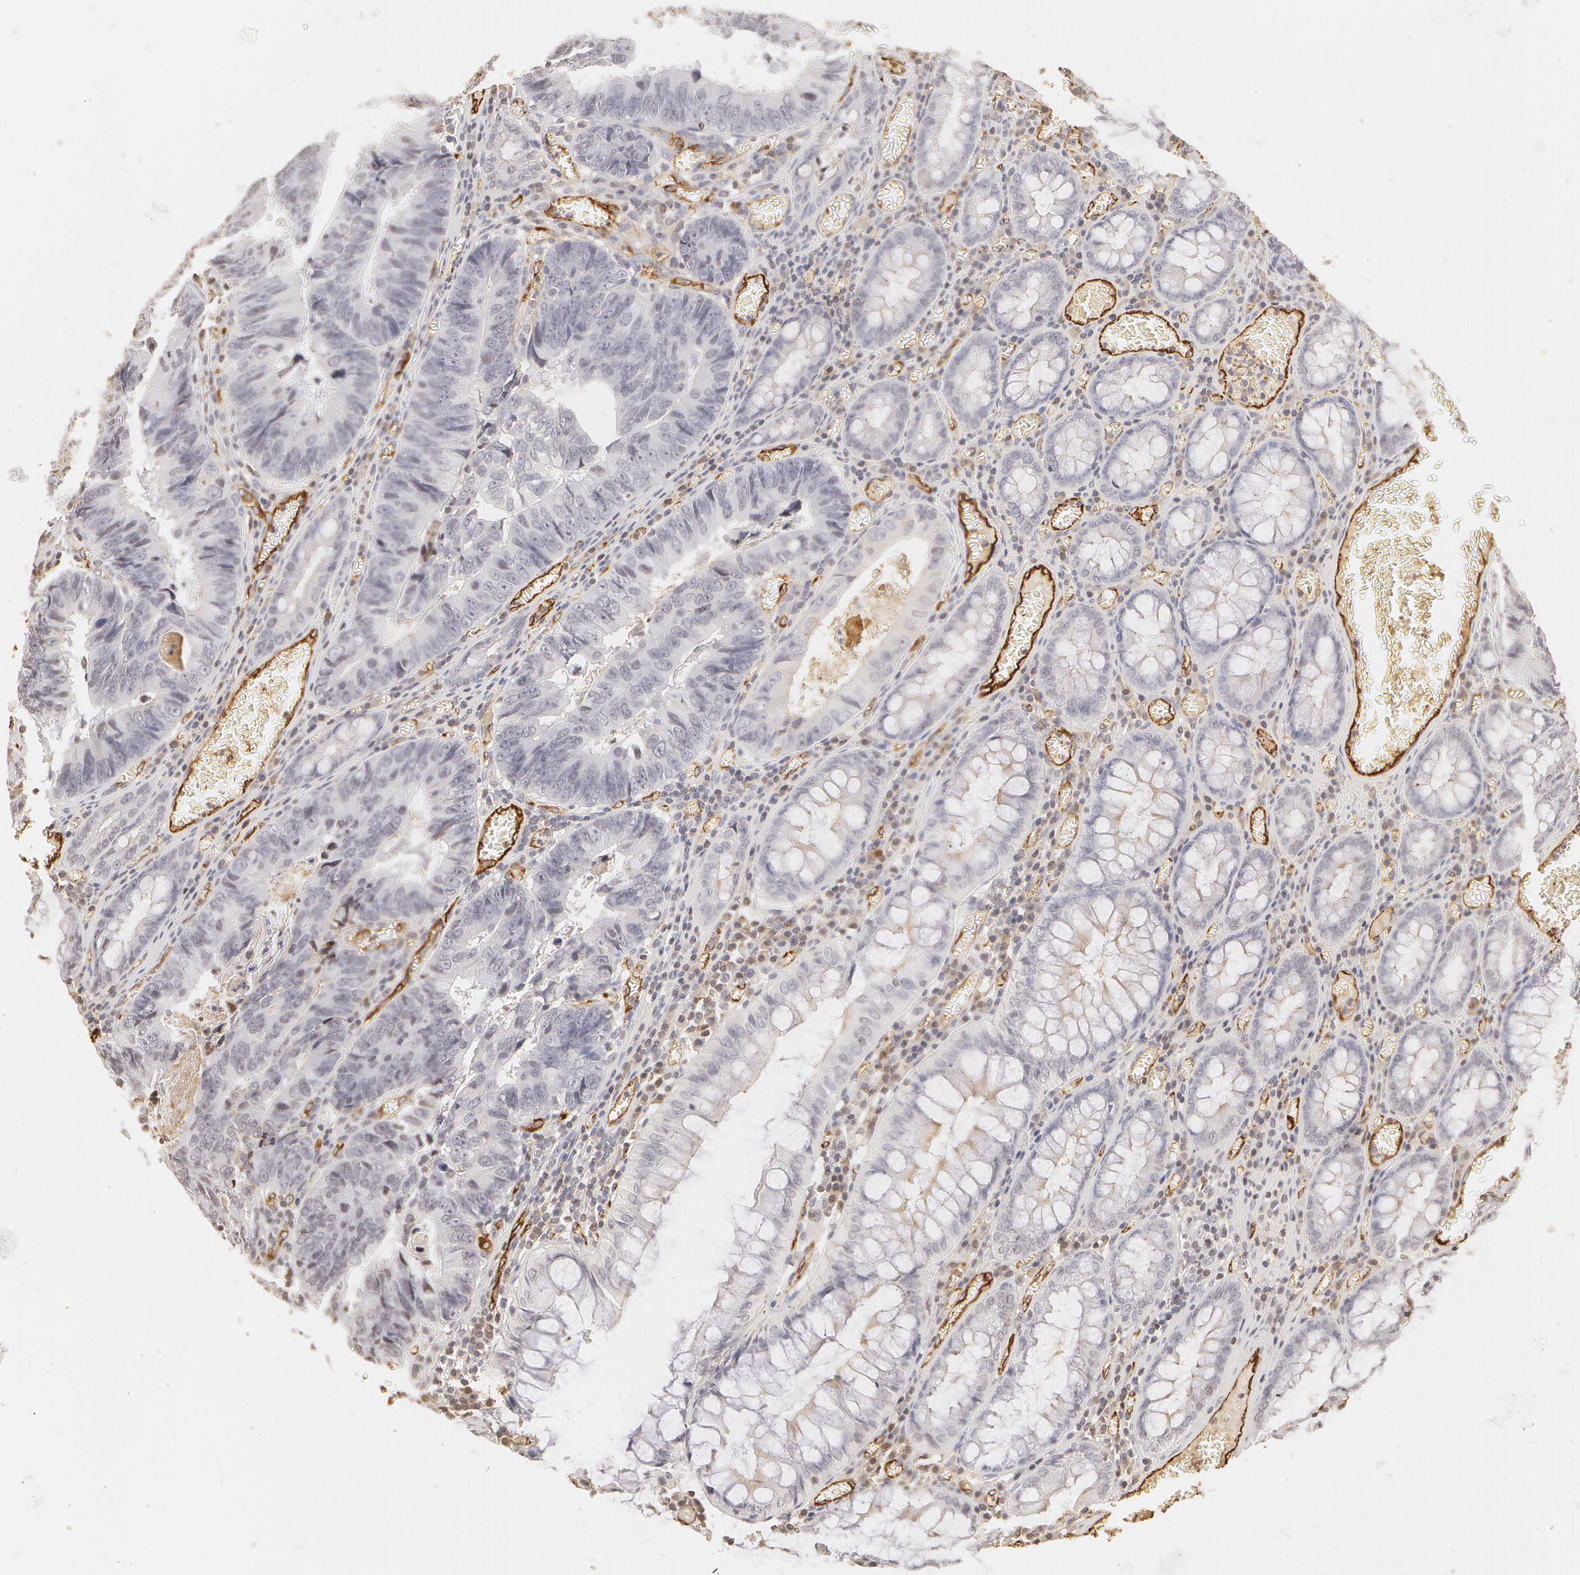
{"staining": {"intensity": "negative", "quantity": "none", "location": "none"}, "tissue": "colorectal cancer", "cell_type": "Tumor cells", "image_type": "cancer", "snomed": [{"axis": "morphology", "description": "Adenocarcinoma, NOS"}, {"axis": "topography", "description": "Rectum"}], "caption": "A micrograph of adenocarcinoma (colorectal) stained for a protein exhibits no brown staining in tumor cells.", "gene": "VWF", "patient": {"sex": "female", "age": 98}}